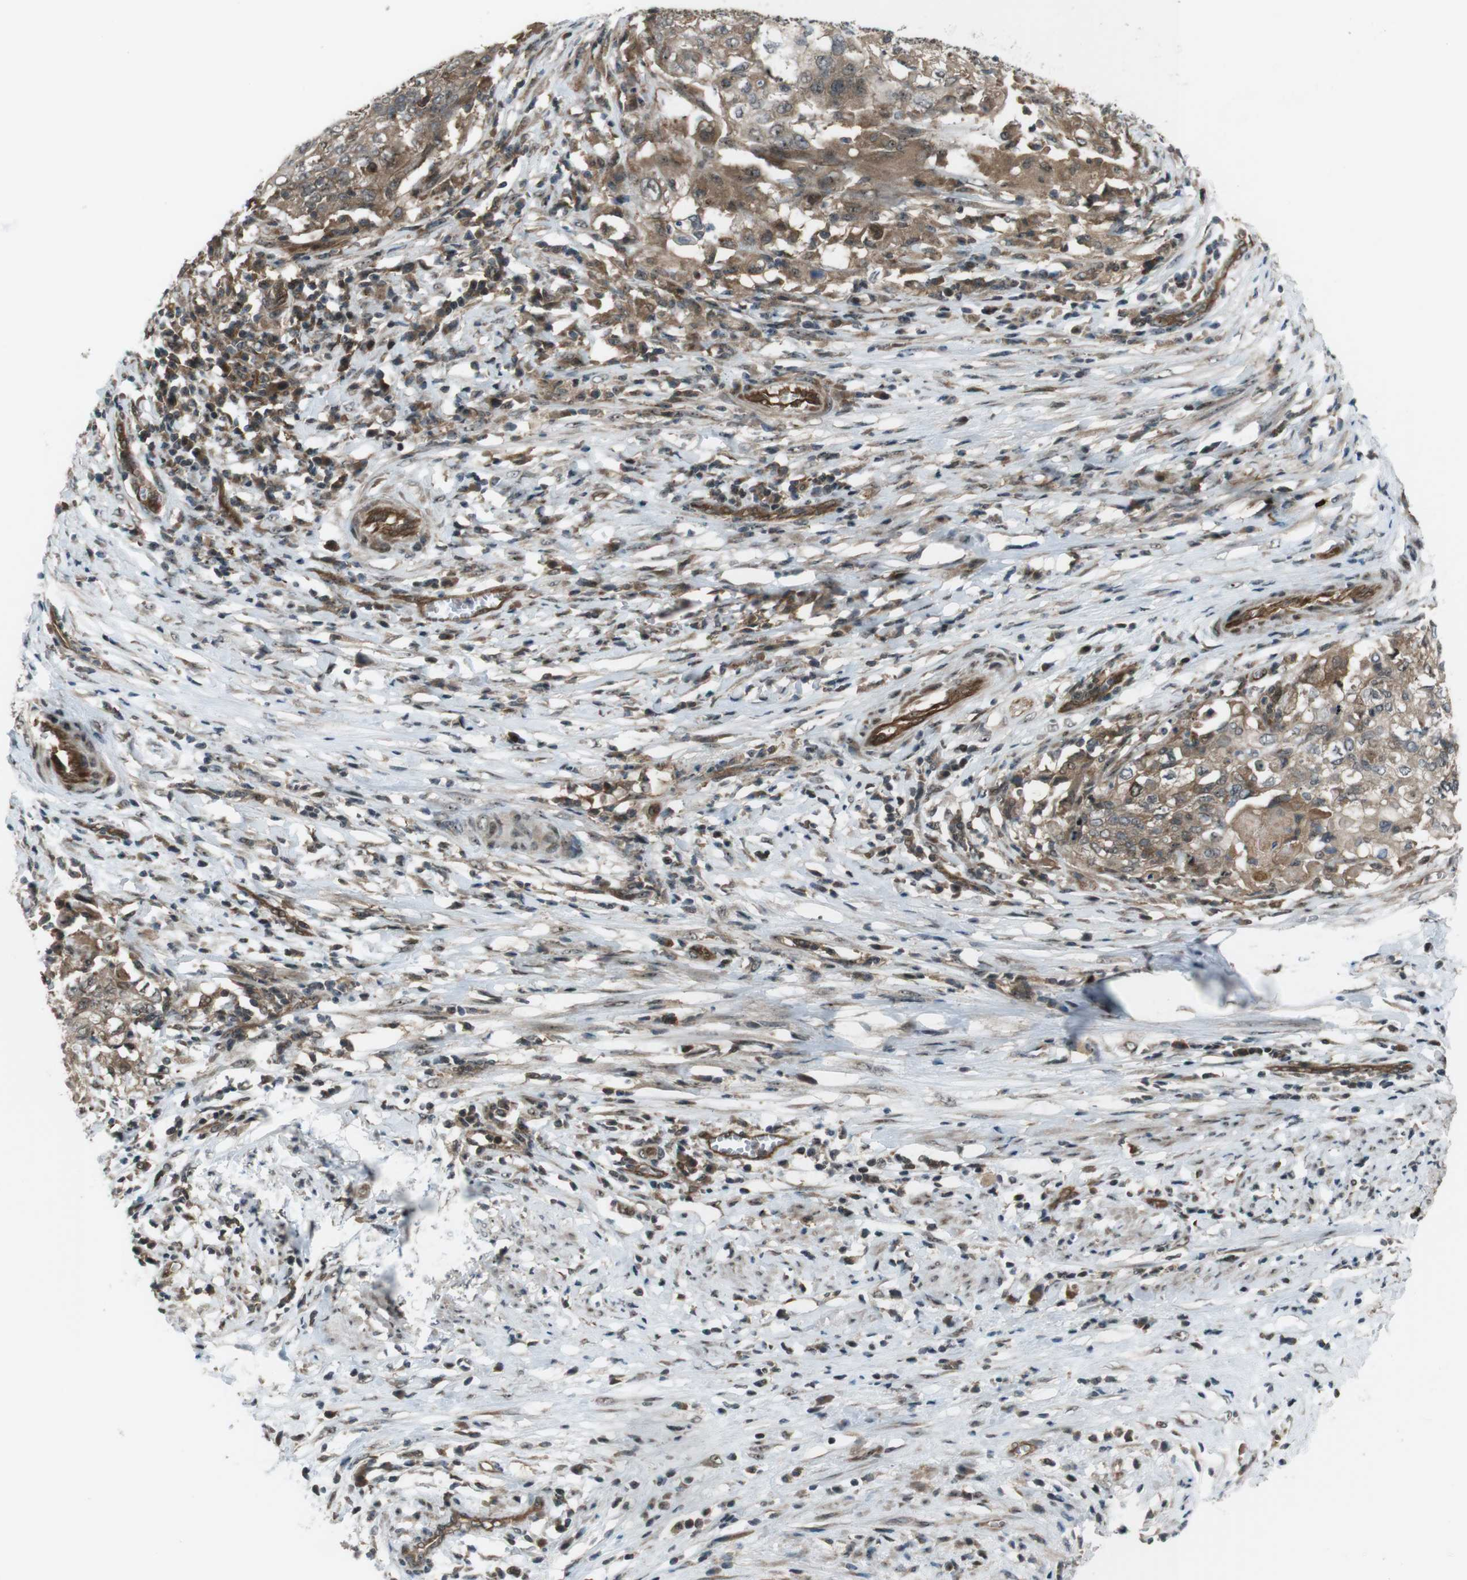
{"staining": {"intensity": "moderate", "quantity": ">75%", "location": "cytoplasmic/membranous"}, "tissue": "cervical cancer", "cell_type": "Tumor cells", "image_type": "cancer", "snomed": [{"axis": "morphology", "description": "Squamous cell carcinoma, NOS"}, {"axis": "topography", "description": "Cervix"}], "caption": "Moderate cytoplasmic/membranous protein expression is identified in about >75% of tumor cells in cervical squamous cell carcinoma. (DAB IHC with brightfield microscopy, high magnification).", "gene": "TIAM2", "patient": {"sex": "female", "age": 39}}